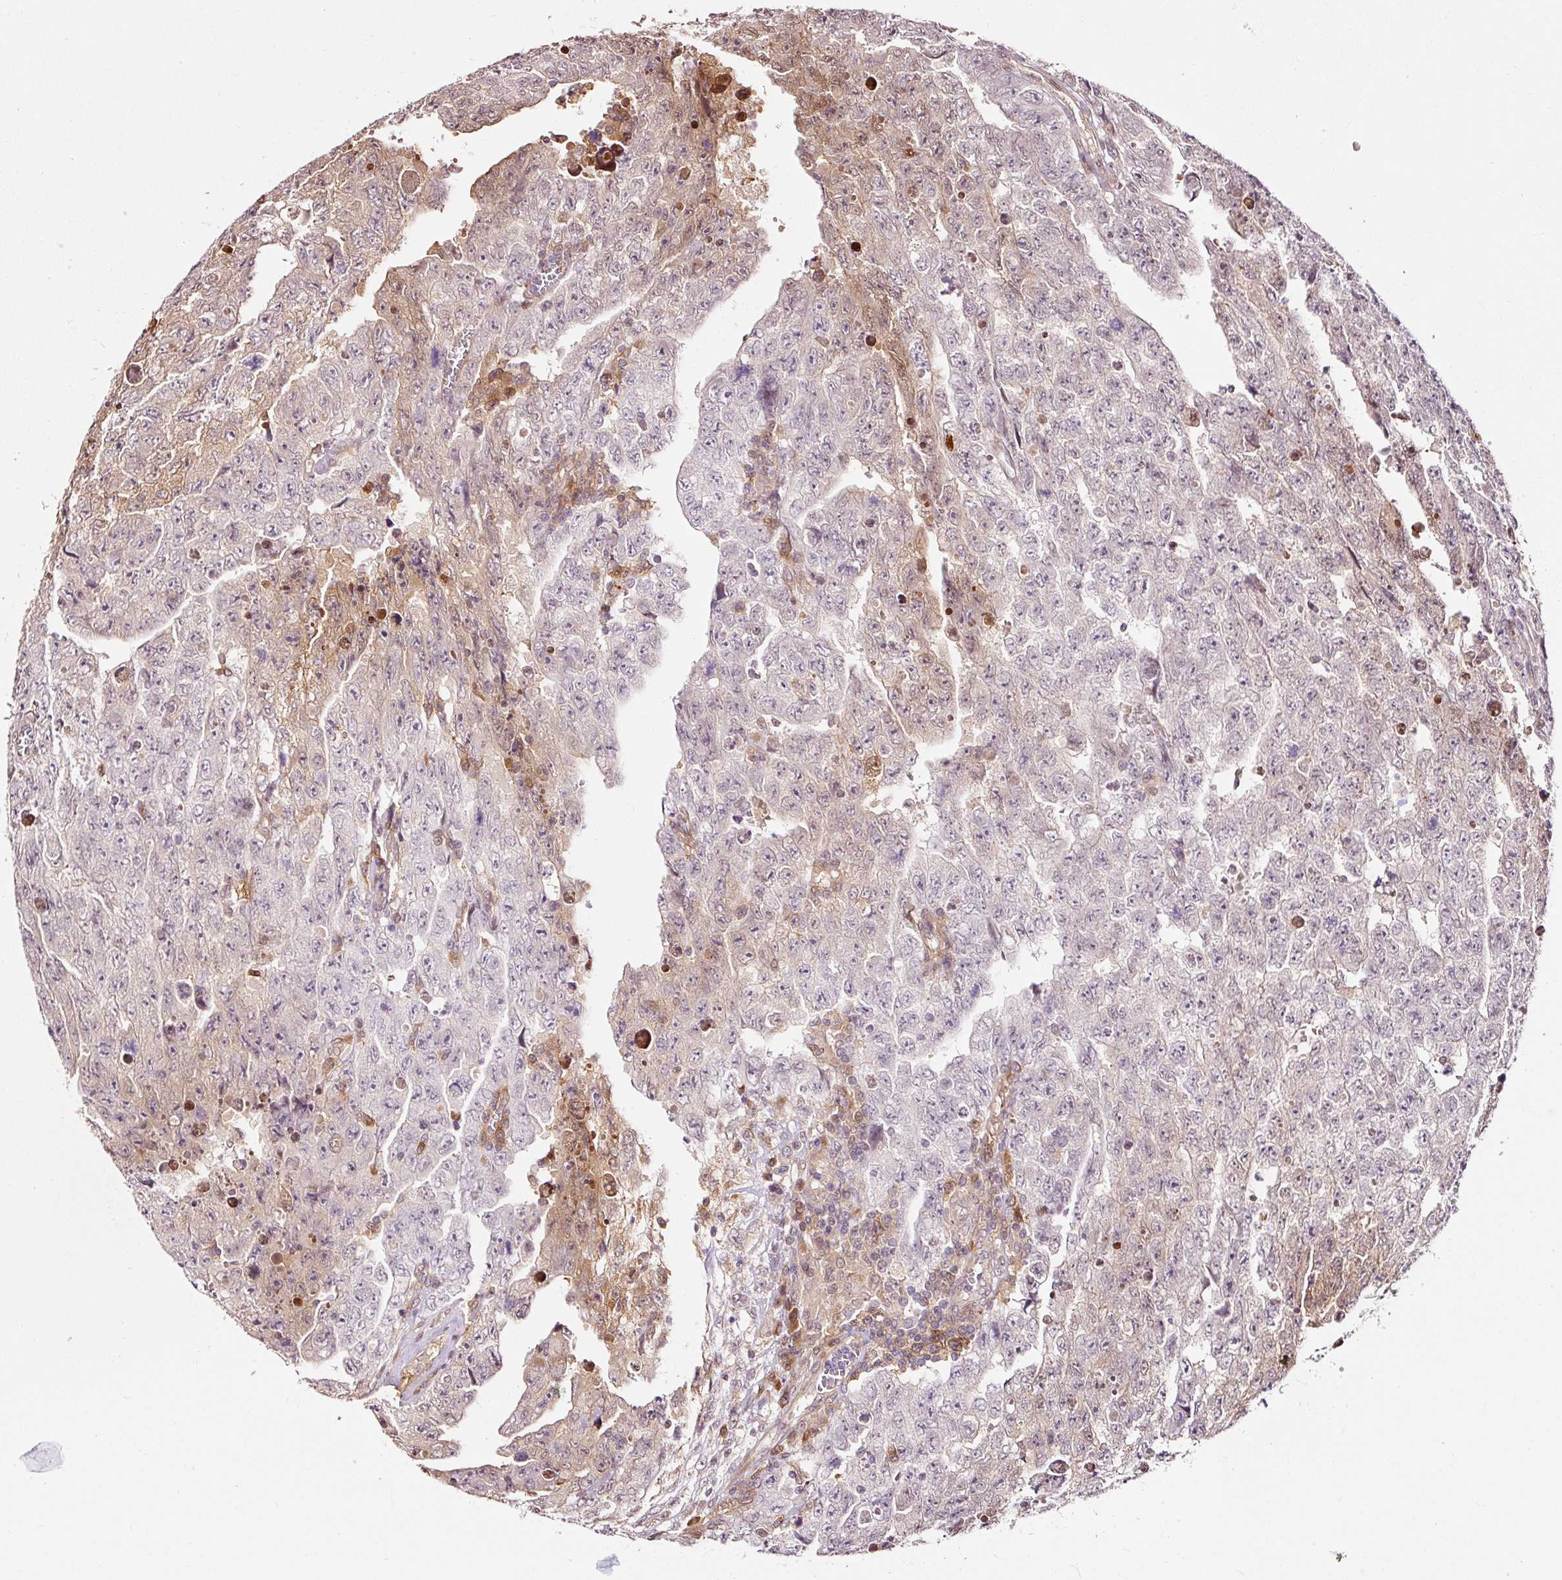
{"staining": {"intensity": "moderate", "quantity": "<25%", "location": "nuclear"}, "tissue": "testis cancer", "cell_type": "Tumor cells", "image_type": "cancer", "snomed": [{"axis": "morphology", "description": "Carcinoma, Embryonal, NOS"}, {"axis": "topography", "description": "Testis"}], "caption": "Testis cancer stained with a brown dye demonstrates moderate nuclear positive expression in about <25% of tumor cells.", "gene": "FBXL14", "patient": {"sex": "male", "age": 28}}